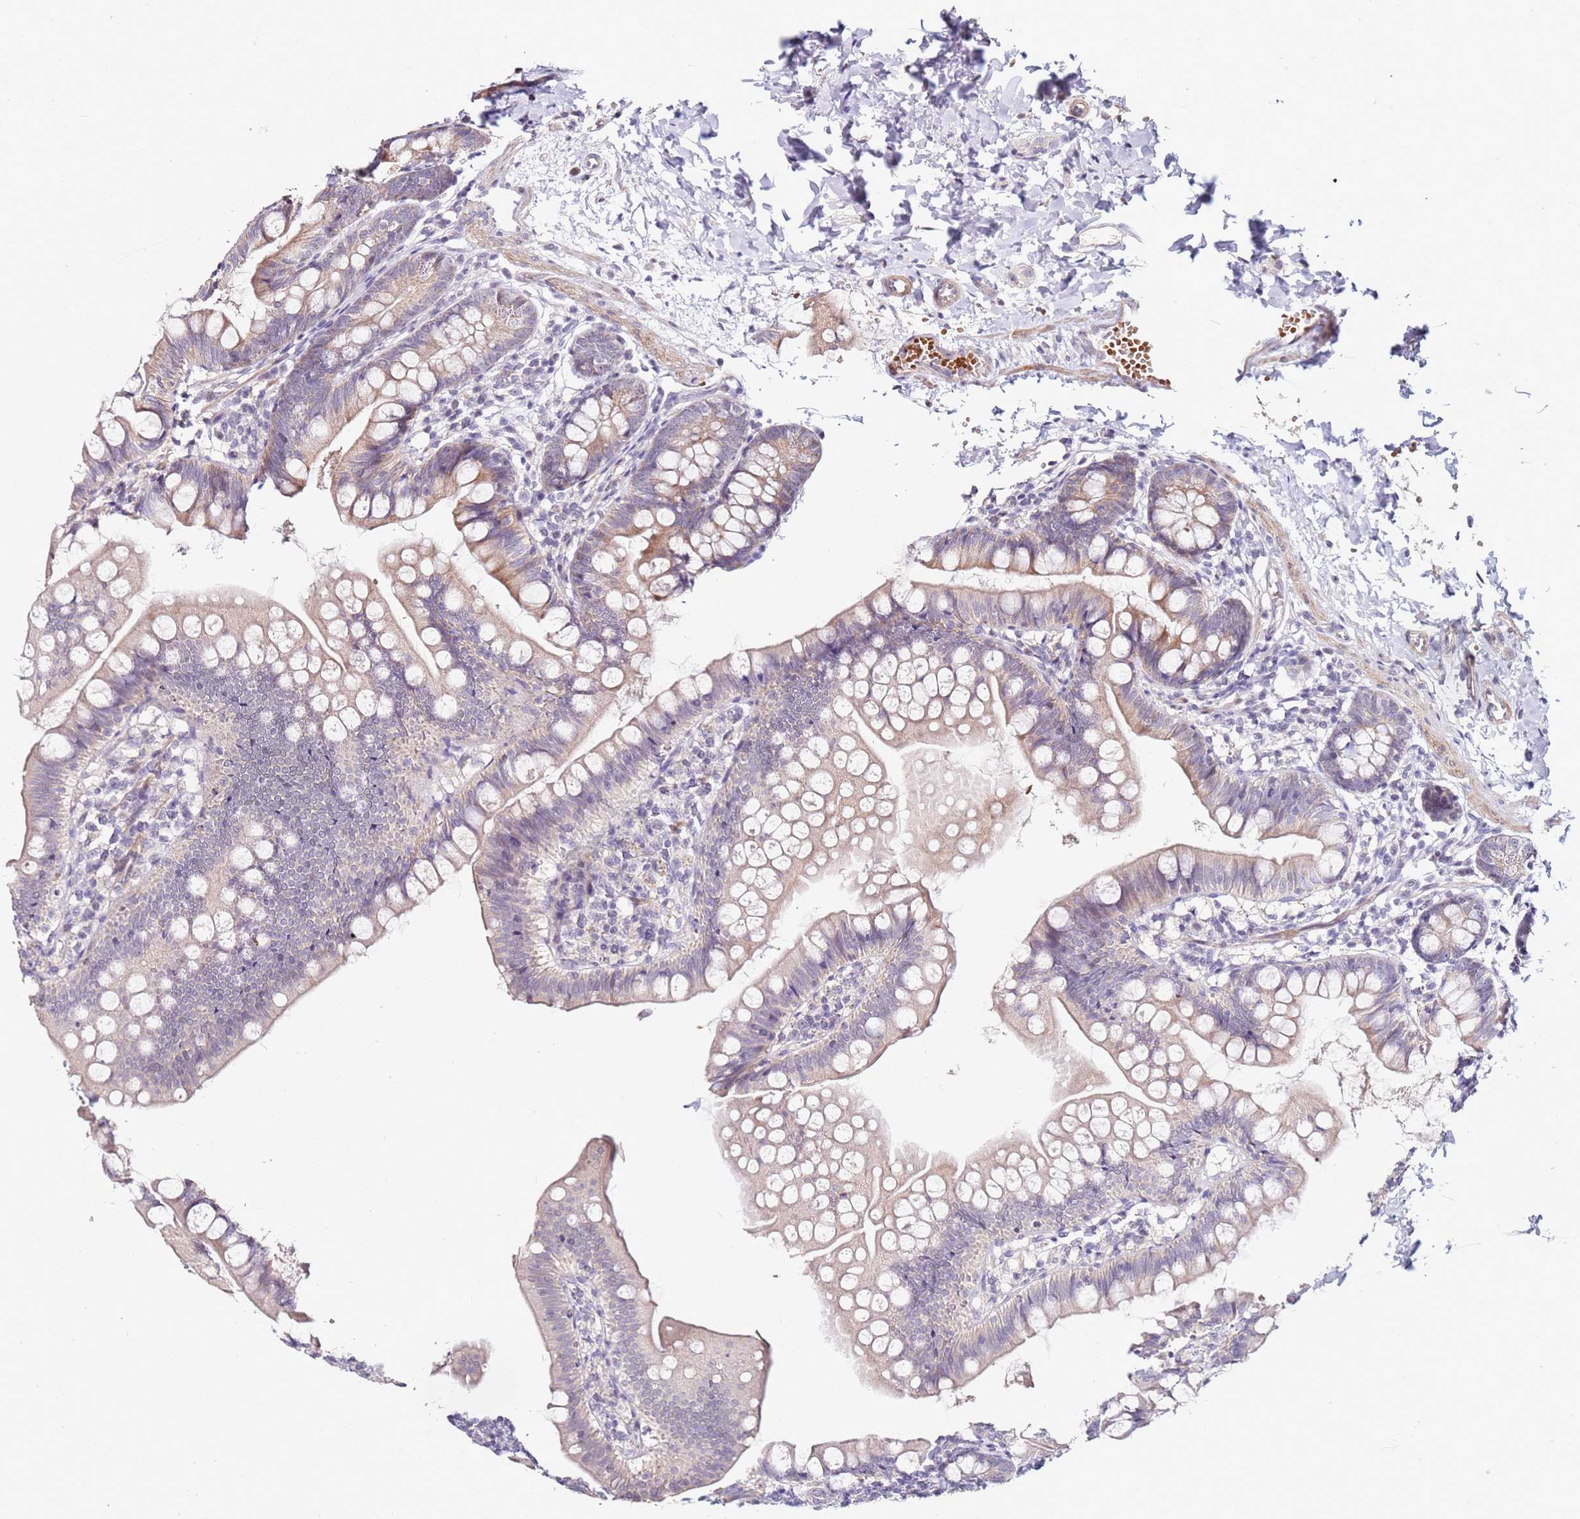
{"staining": {"intensity": "moderate", "quantity": "25%-75%", "location": "cytoplasmic/membranous"}, "tissue": "small intestine", "cell_type": "Glandular cells", "image_type": "normal", "snomed": [{"axis": "morphology", "description": "Normal tissue, NOS"}, {"axis": "topography", "description": "Small intestine"}], "caption": "About 25%-75% of glandular cells in benign human small intestine exhibit moderate cytoplasmic/membranous protein staining as visualized by brown immunohistochemical staining.", "gene": "RARS2", "patient": {"sex": "male", "age": 7}}